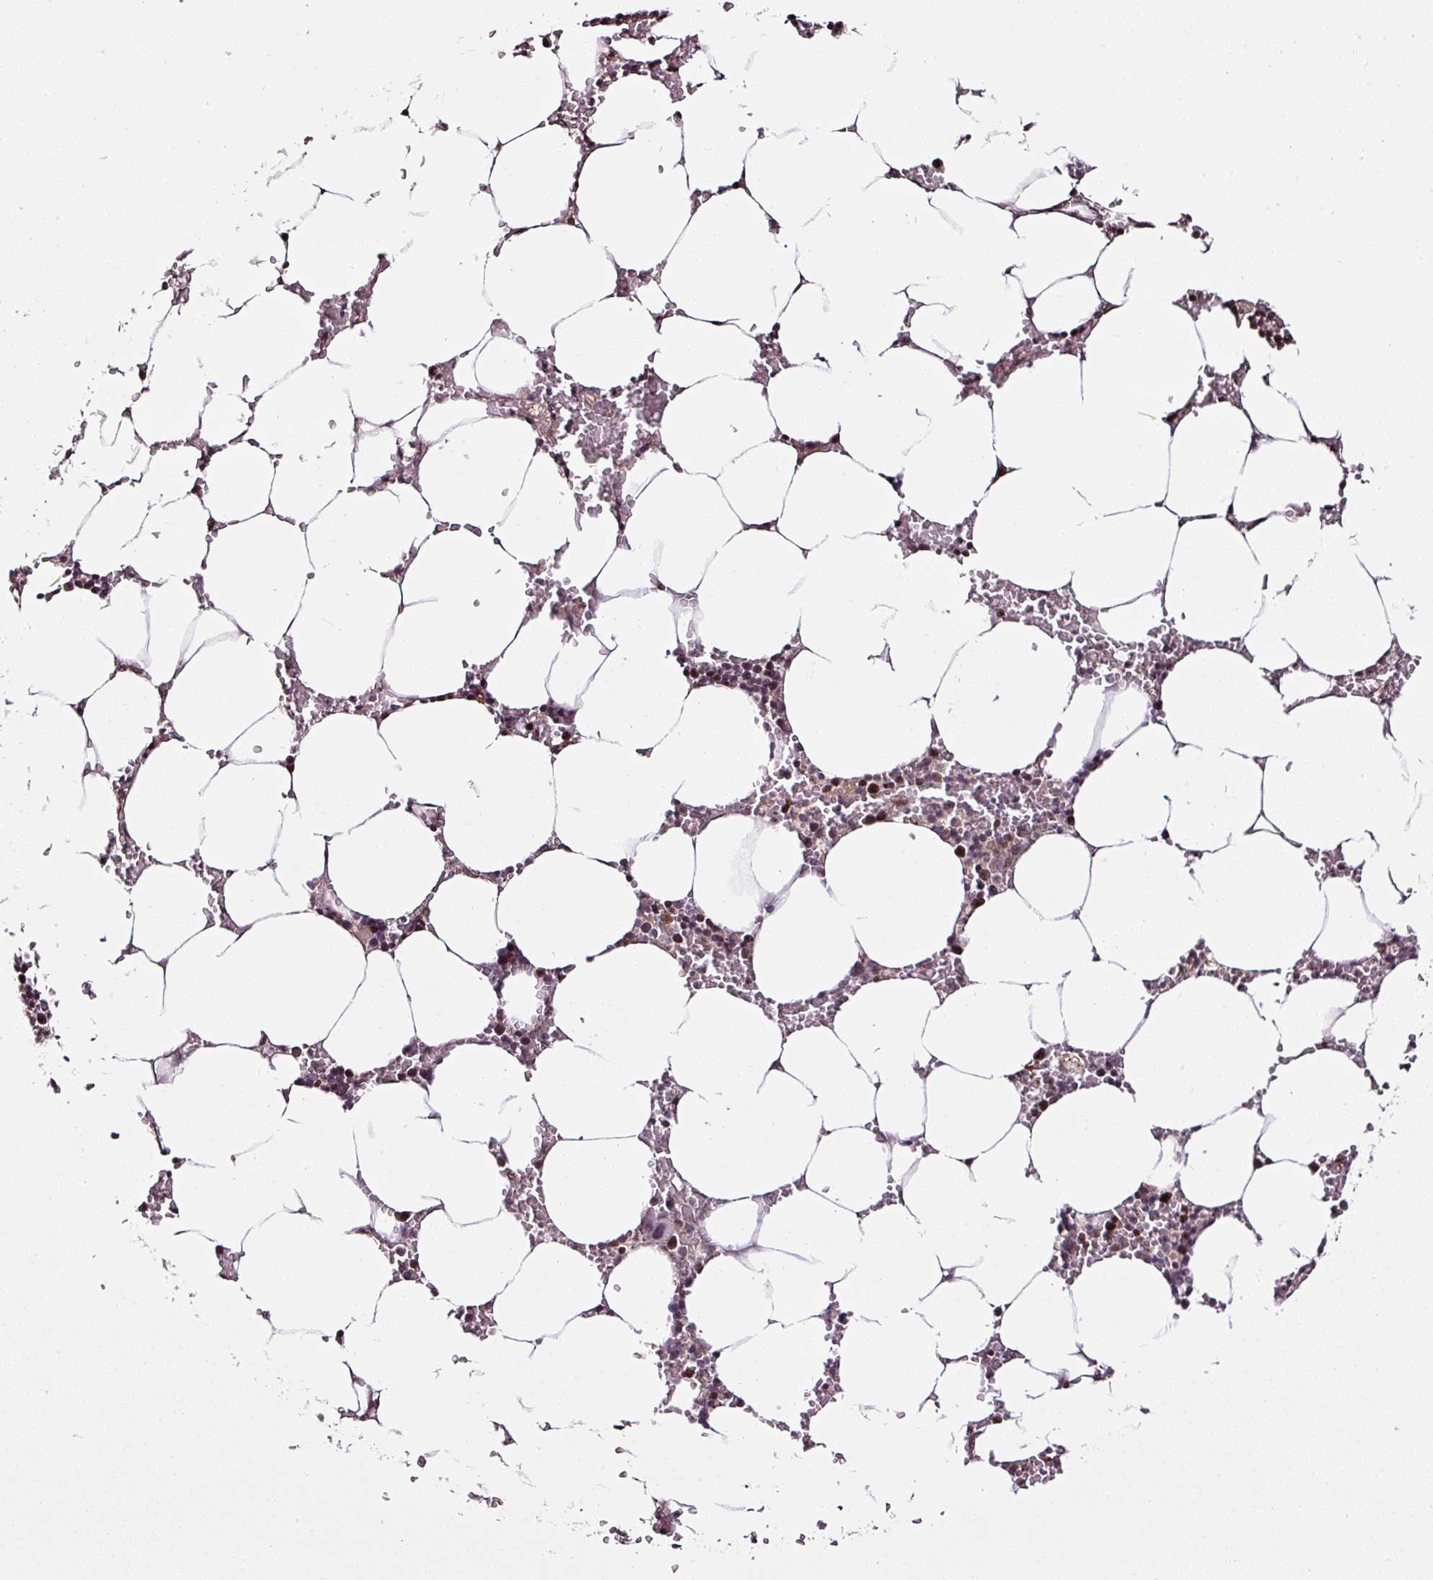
{"staining": {"intensity": "strong", "quantity": "25%-75%", "location": "nuclear"}, "tissue": "bone marrow", "cell_type": "Hematopoietic cells", "image_type": "normal", "snomed": [{"axis": "morphology", "description": "Normal tissue, NOS"}, {"axis": "topography", "description": "Bone marrow"}], "caption": "Hematopoietic cells demonstrate high levels of strong nuclear staining in approximately 25%-75% of cells in unremarkable human bone marrow.", "gene": "COPRS", "patient": {"sex": "male", "age": 70}}